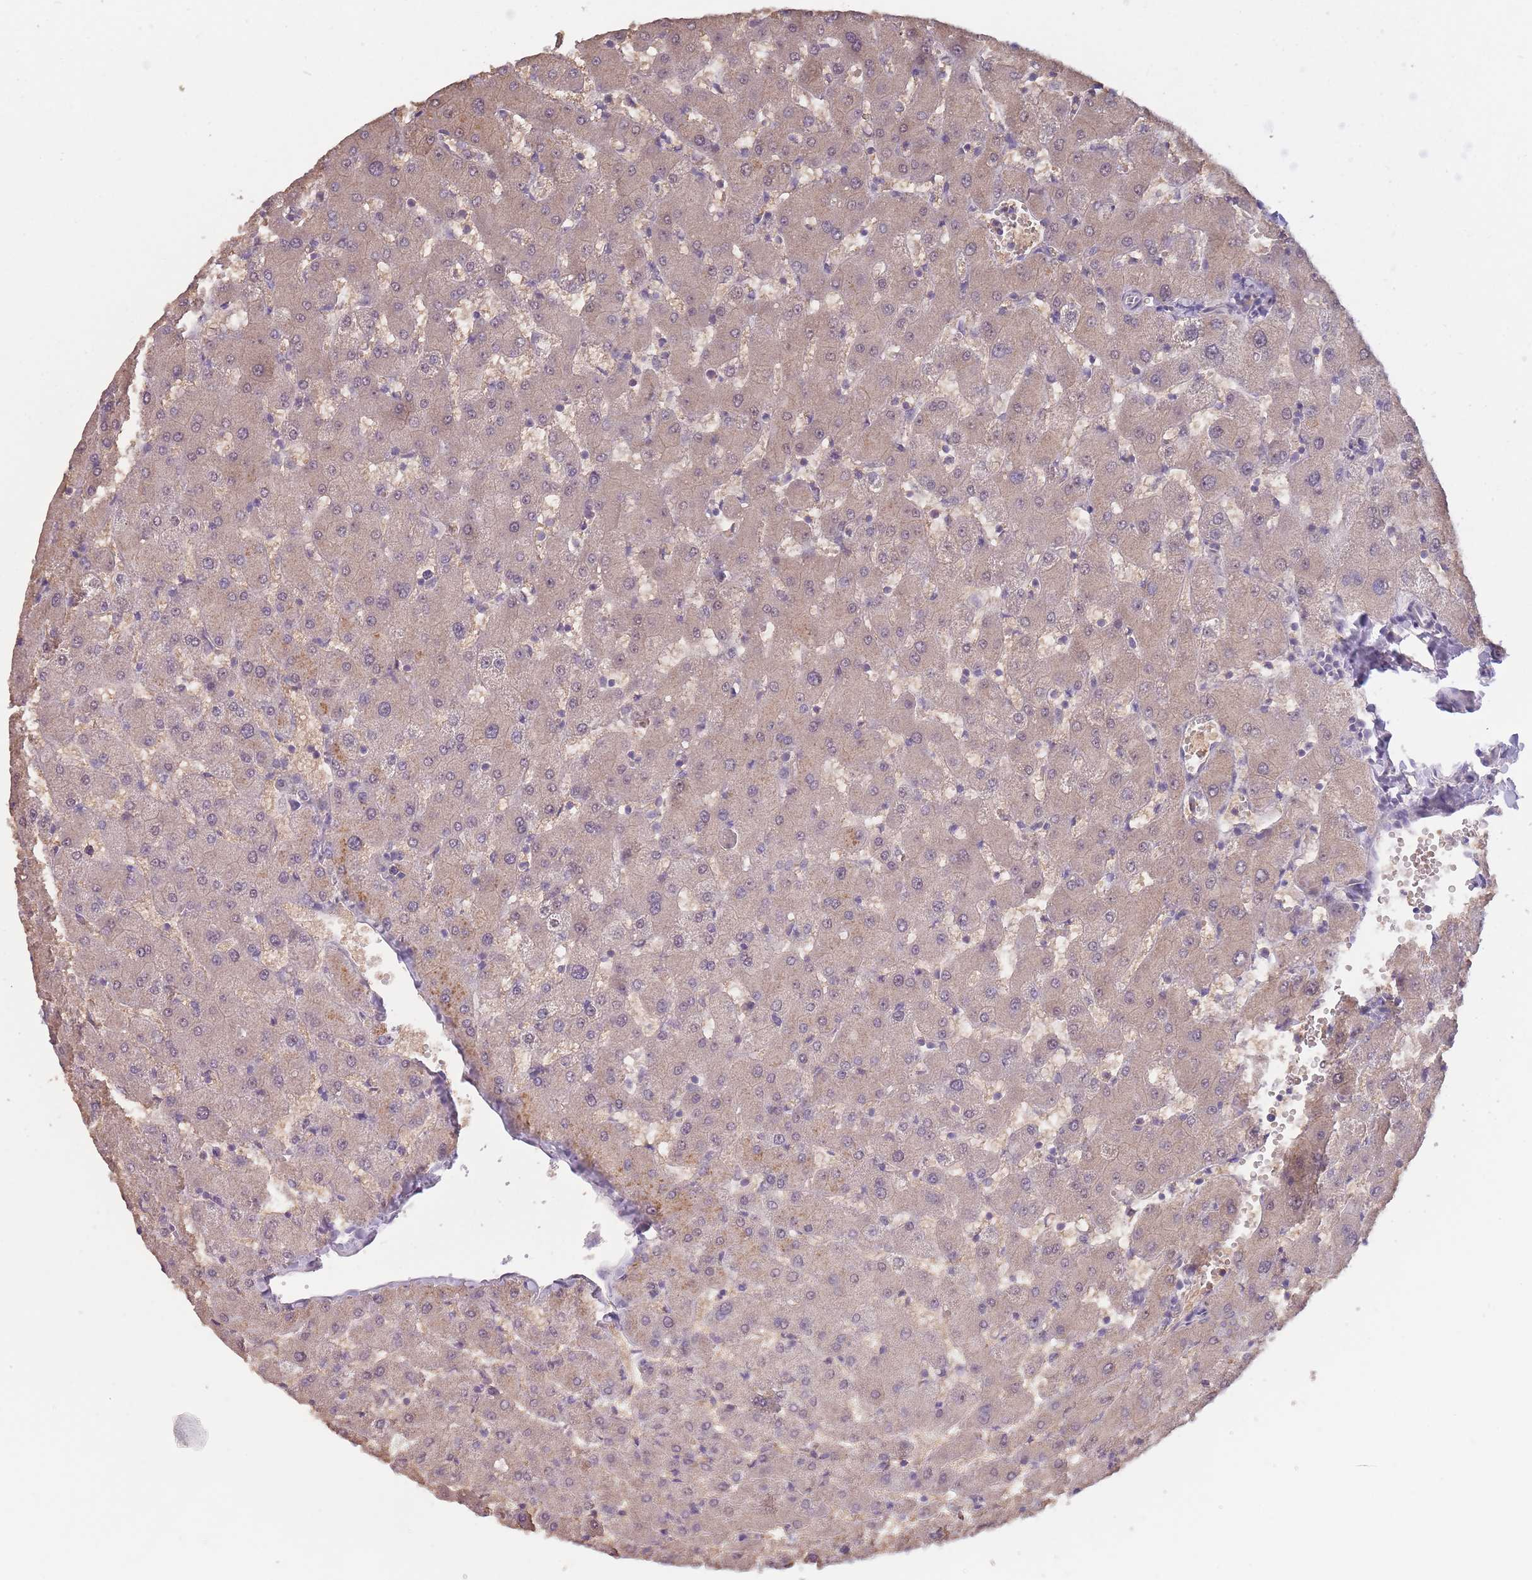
{"staining": {"intensity": "negative", "quantity": "none", "location": "none"}, "tissue": "liver", "cell_type": "Cholangiocytes", "image_type": "normal", "snomed": [{"axis": "morphology", "description": "Normal tissue, NOS"}, {"axis": "topography", "description": "Liver"}], "caption": "Cholangiocytes show no significant staining in normal liver. Brightfield microscopy of IHC stained with DAB (brown) and hematoxylin (blue), captured at high magnification.", "gene": "KIAA1755", "patient": {"sex": "female", "age": 63}}